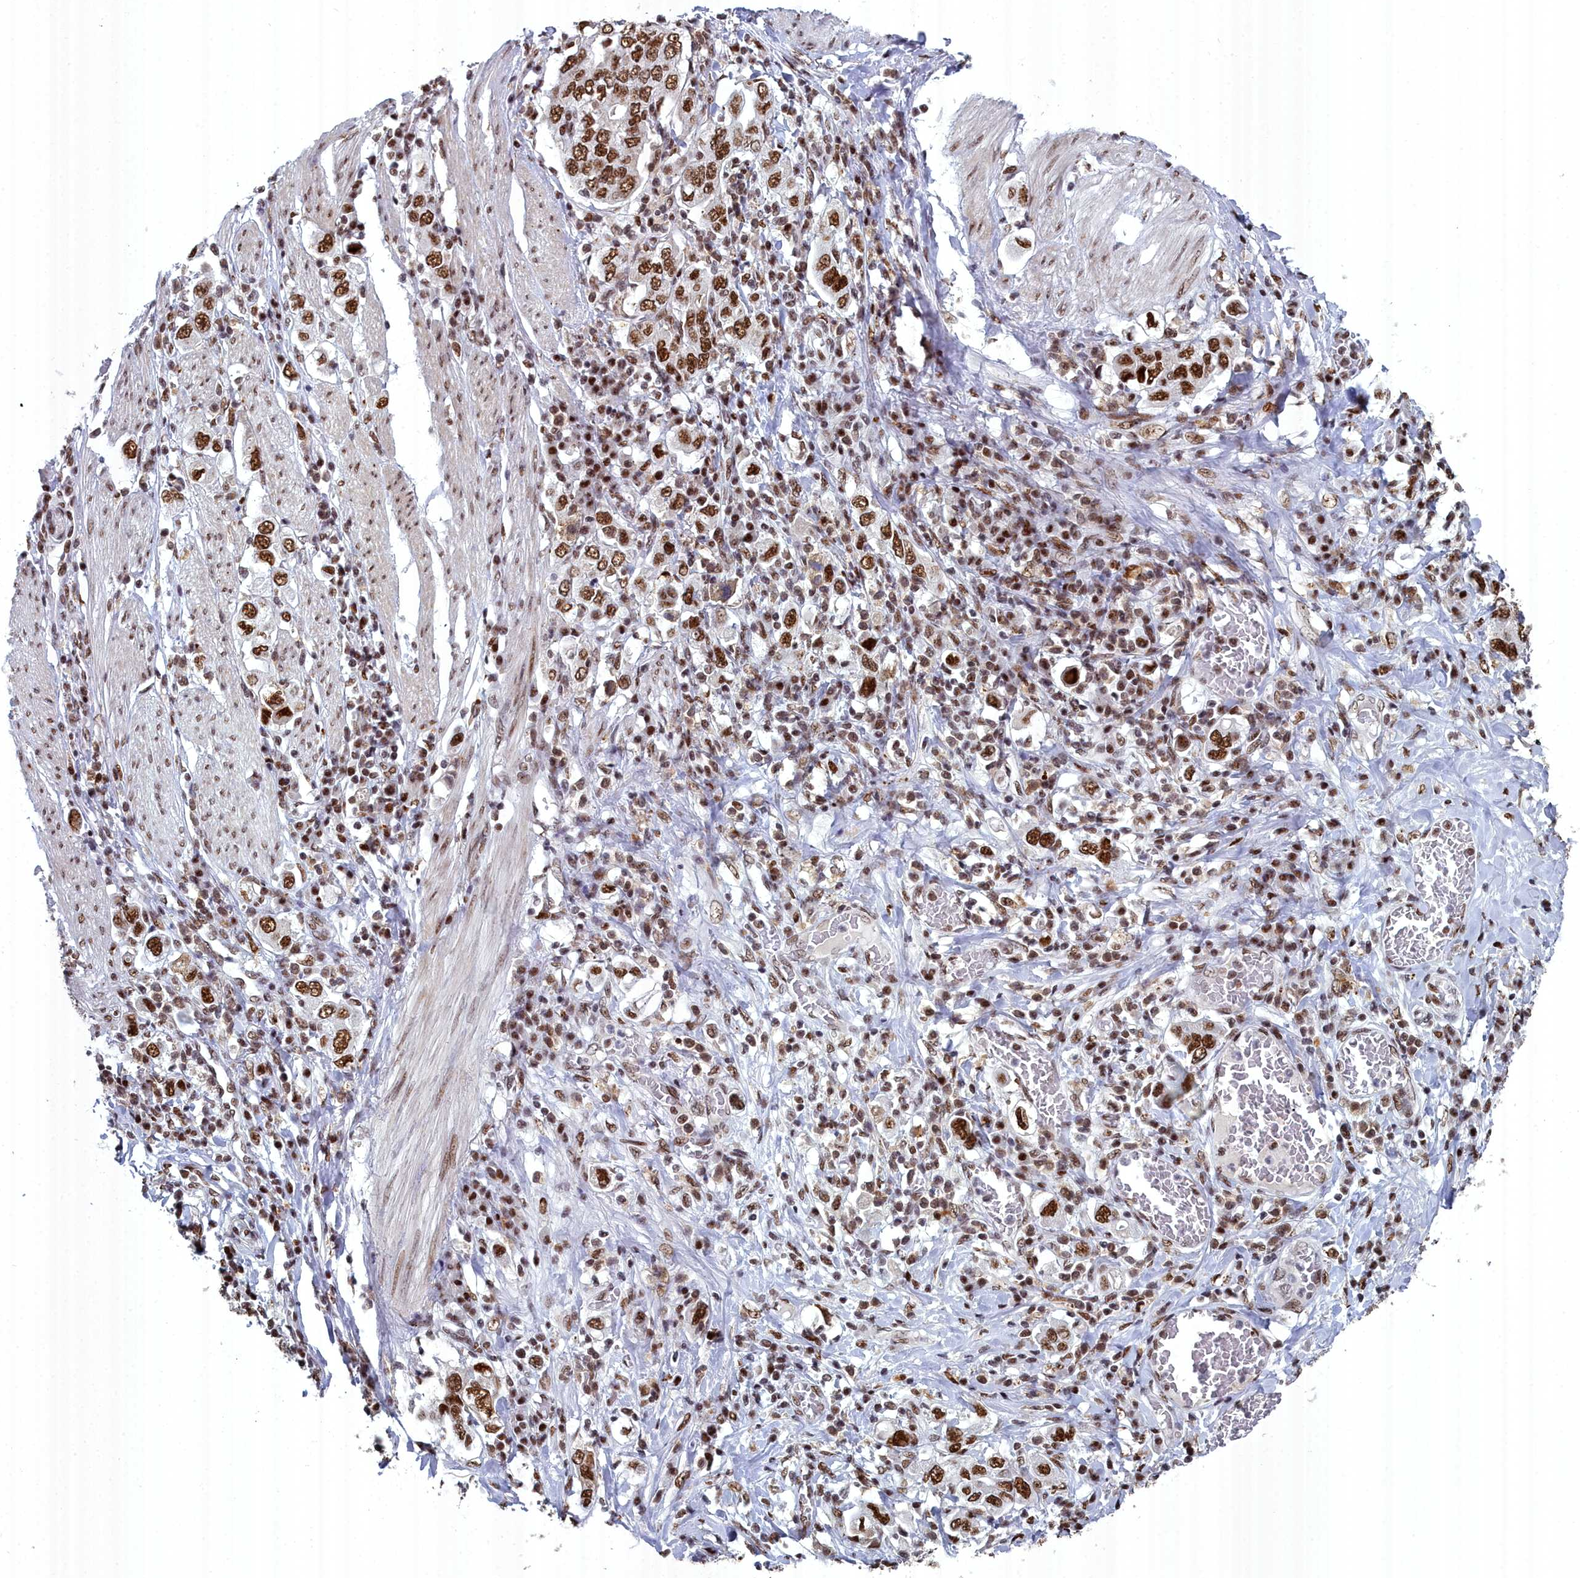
{"staining": {"intensity": "strong", "quantity": ">75%", "location": "nuclear"}, "tissue": "stomach cancer", "cell_type": "Tumor cells", "image_type": "cancer", "snomed": [{"axis": "morphology", "description": "Adenocarcinoma, NOS"}, {"axis": "topography", "description": "Stomach, upper"}], "caption": "Human adenocarcinoma (stomach) stained with a protein marker displays strong staining in tumor cells.", "gene": "SF3B3", "patient": {"sex": "male", "age": 62}}